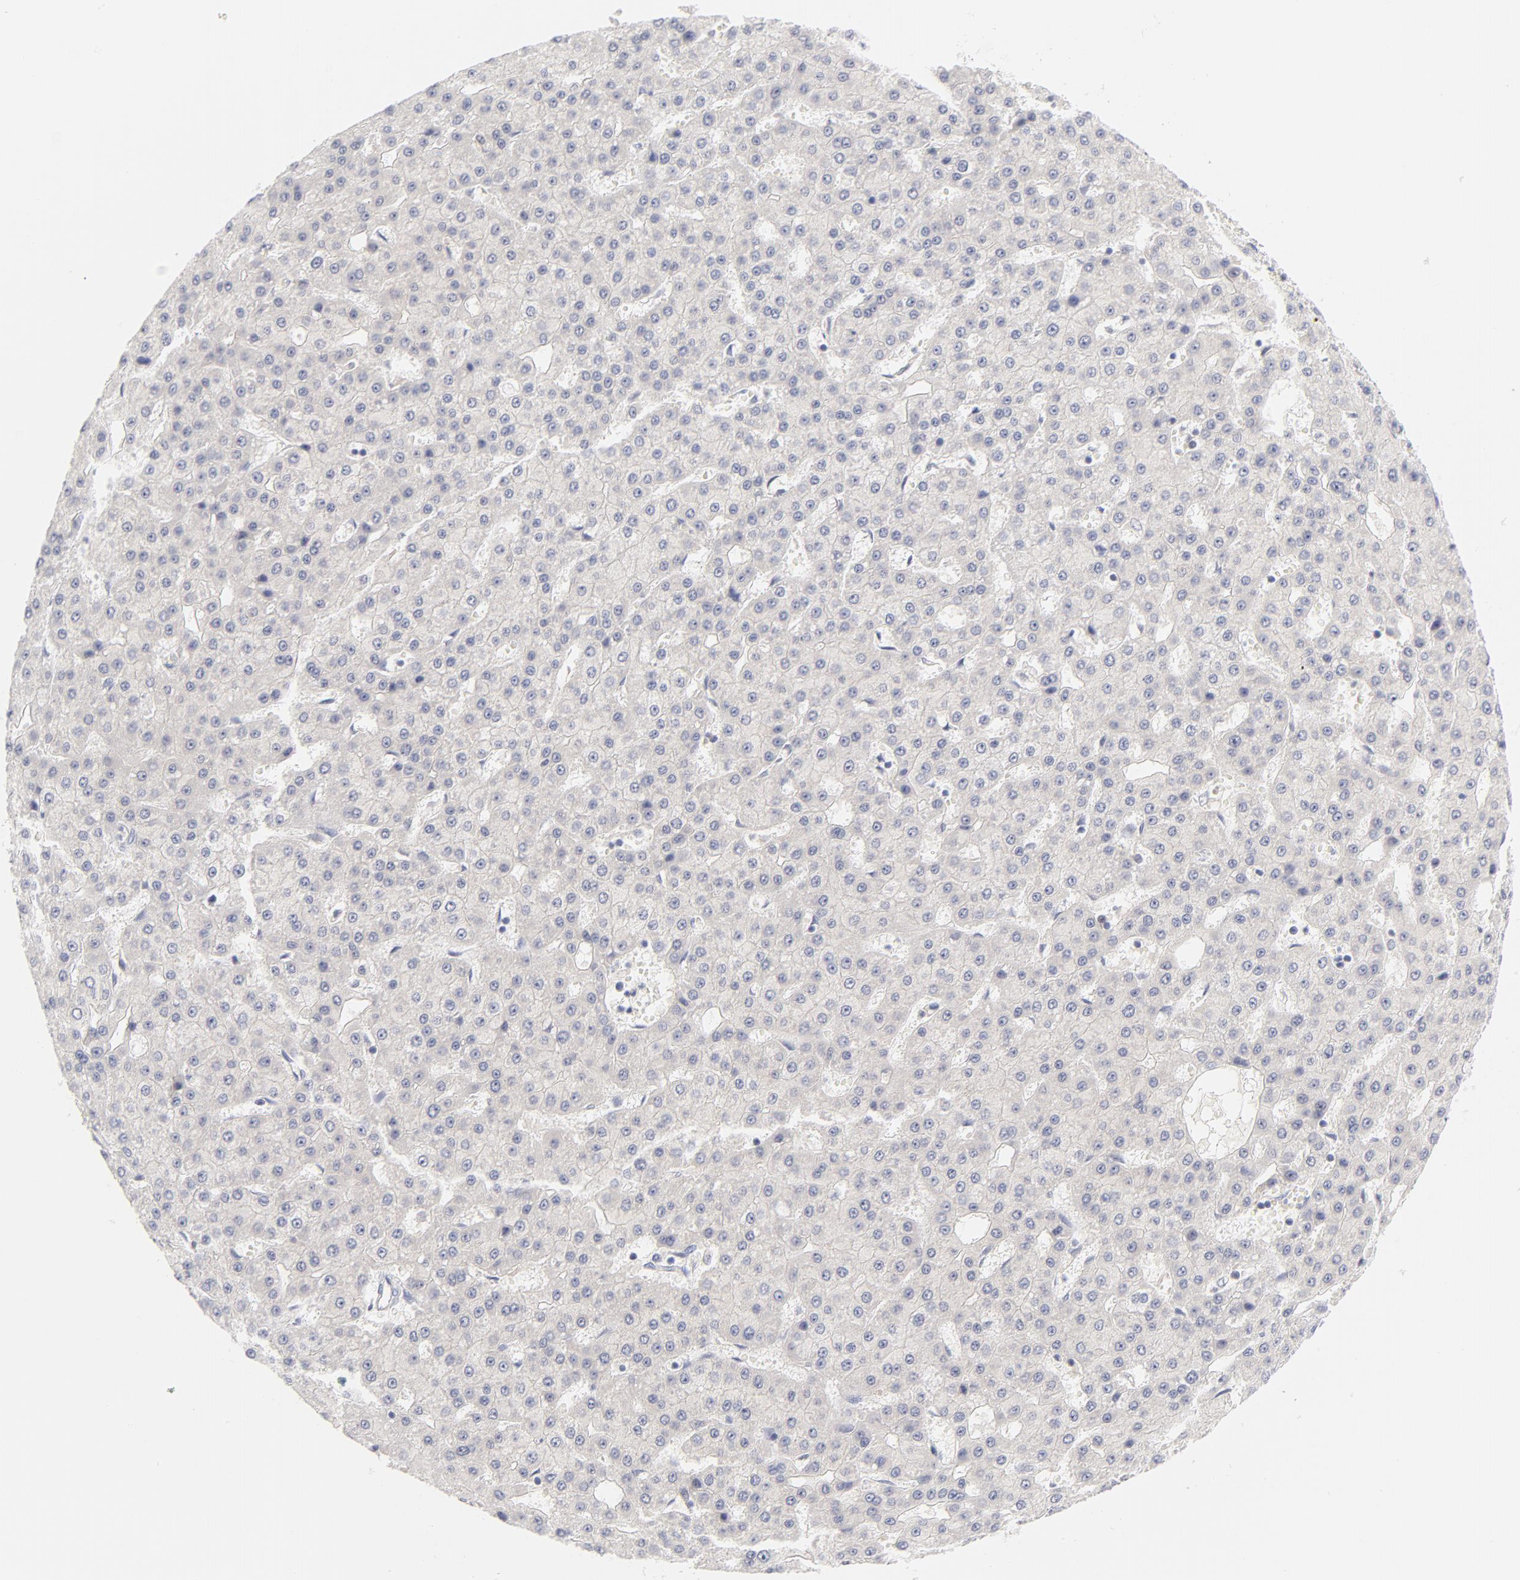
{"staining": {"intensity": "negative", "quantity": "none", "location": "none"}, "tissue": "liver cancer", "cell_type": "Tumor cells", "image_type": "cancer", "snomed": [{"axis": "morphology", "description": "Carcinoma, Hepatocellular, NOS"}, {"axis": "topography", "description": "Liver"}], "caption": "DAB (3,3'-diaminobenzidine) immunohistochemical staining of human liver hepatocellular carcinoma reveals no significant positivity in tumor cells. (Immunohistochemistry (ihc), brightfield microscopy, high magnification).", "gene": "CASP6", "patient": {"sex": "male", "age": 47}}